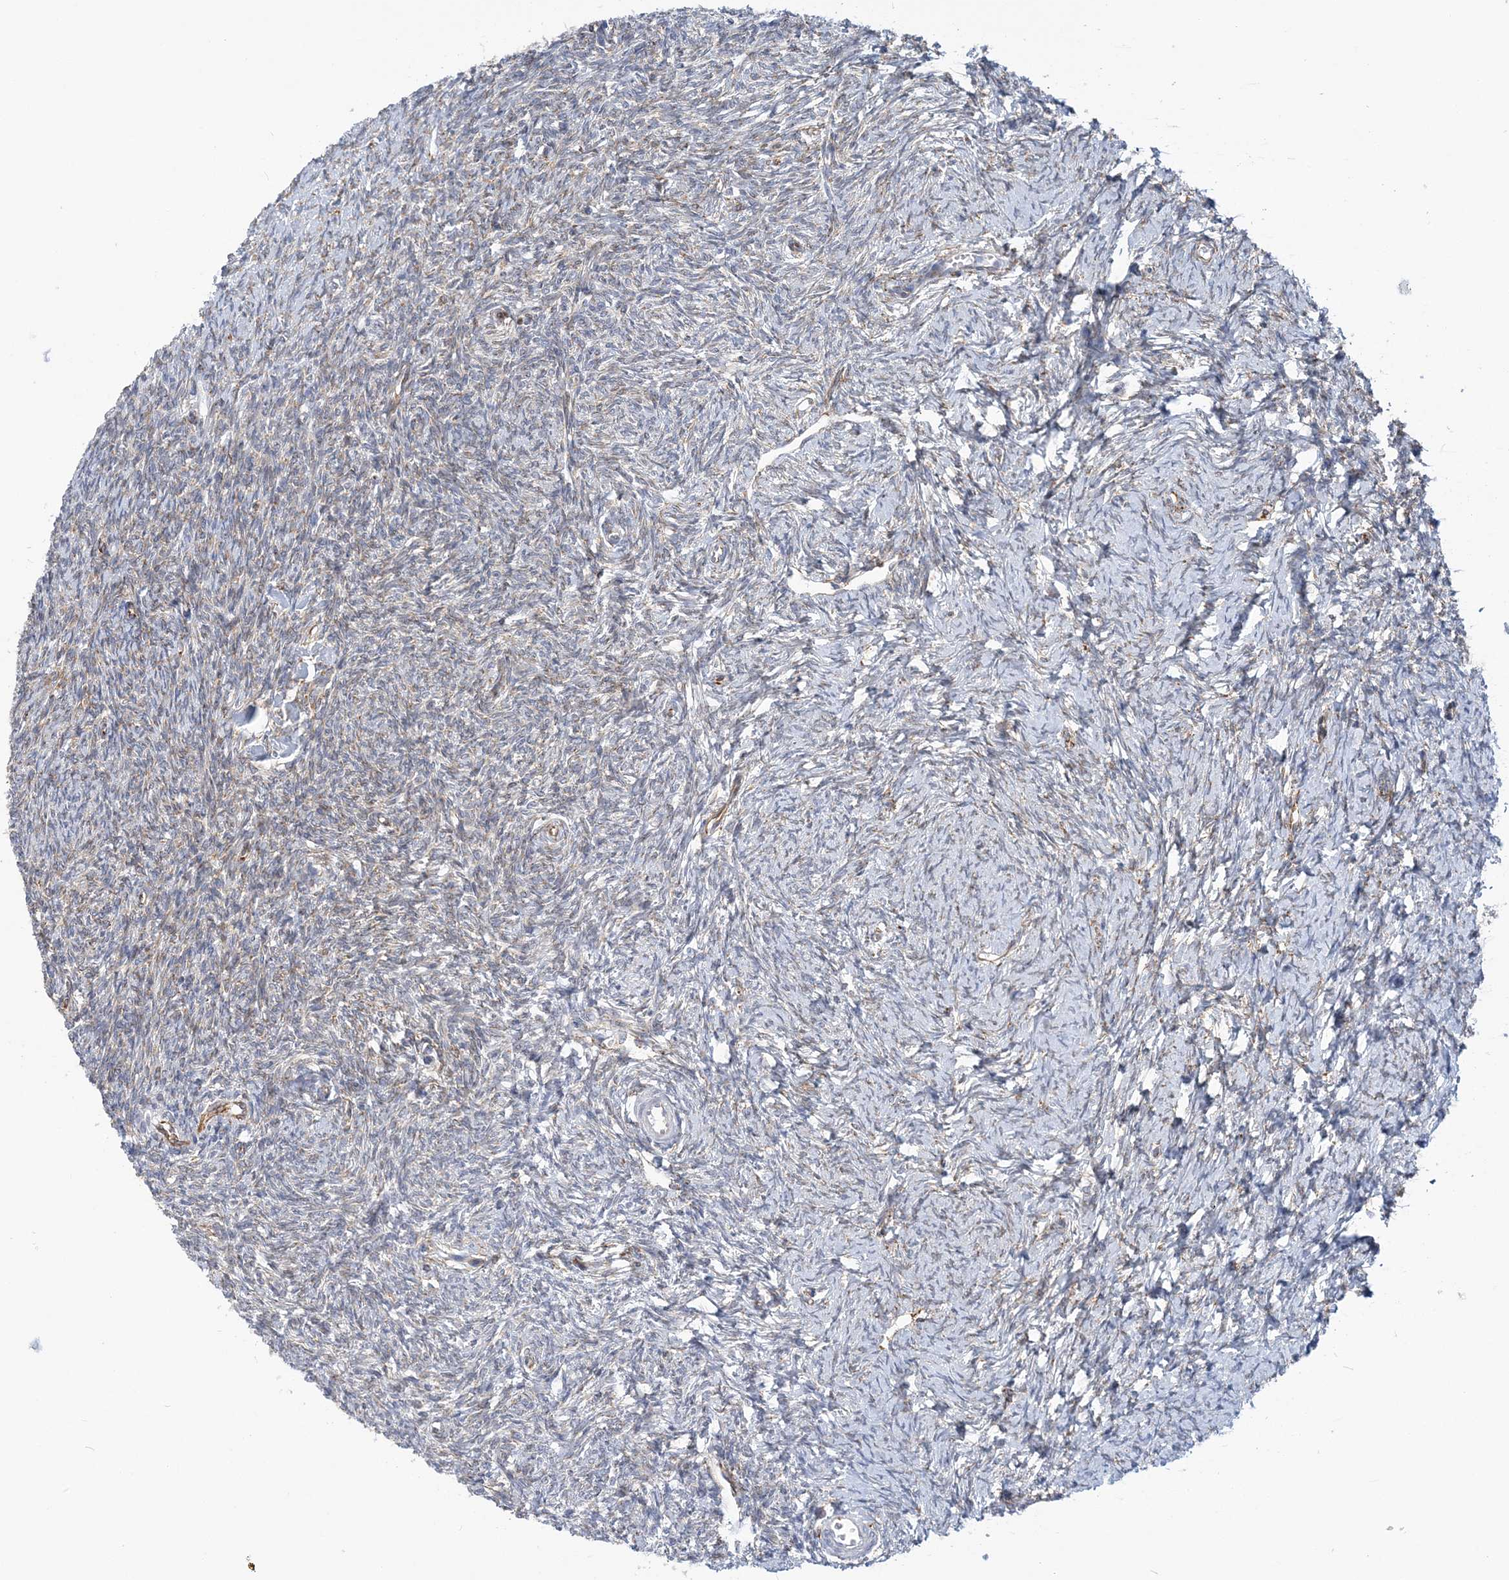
{"staining": {"intensity": "negative", "quantity": "none", "location": "none"}, "tissue": "ovary", "cell_type": "Follicle cells", "image_type": "normal", "snomed": [{"axis": "morphology", "description": "Normal tissue, NOS"}, {"axis": "morphology", "description": "Cyst, NOS"}, {"axis": "topography", "description": "Ovary"}], "caption": "The photomicrograph shows no significant expression in follicle cells of ovary.", "gene": "PLEKHG4B", "patient": {"sex": "female", "age": 33}}